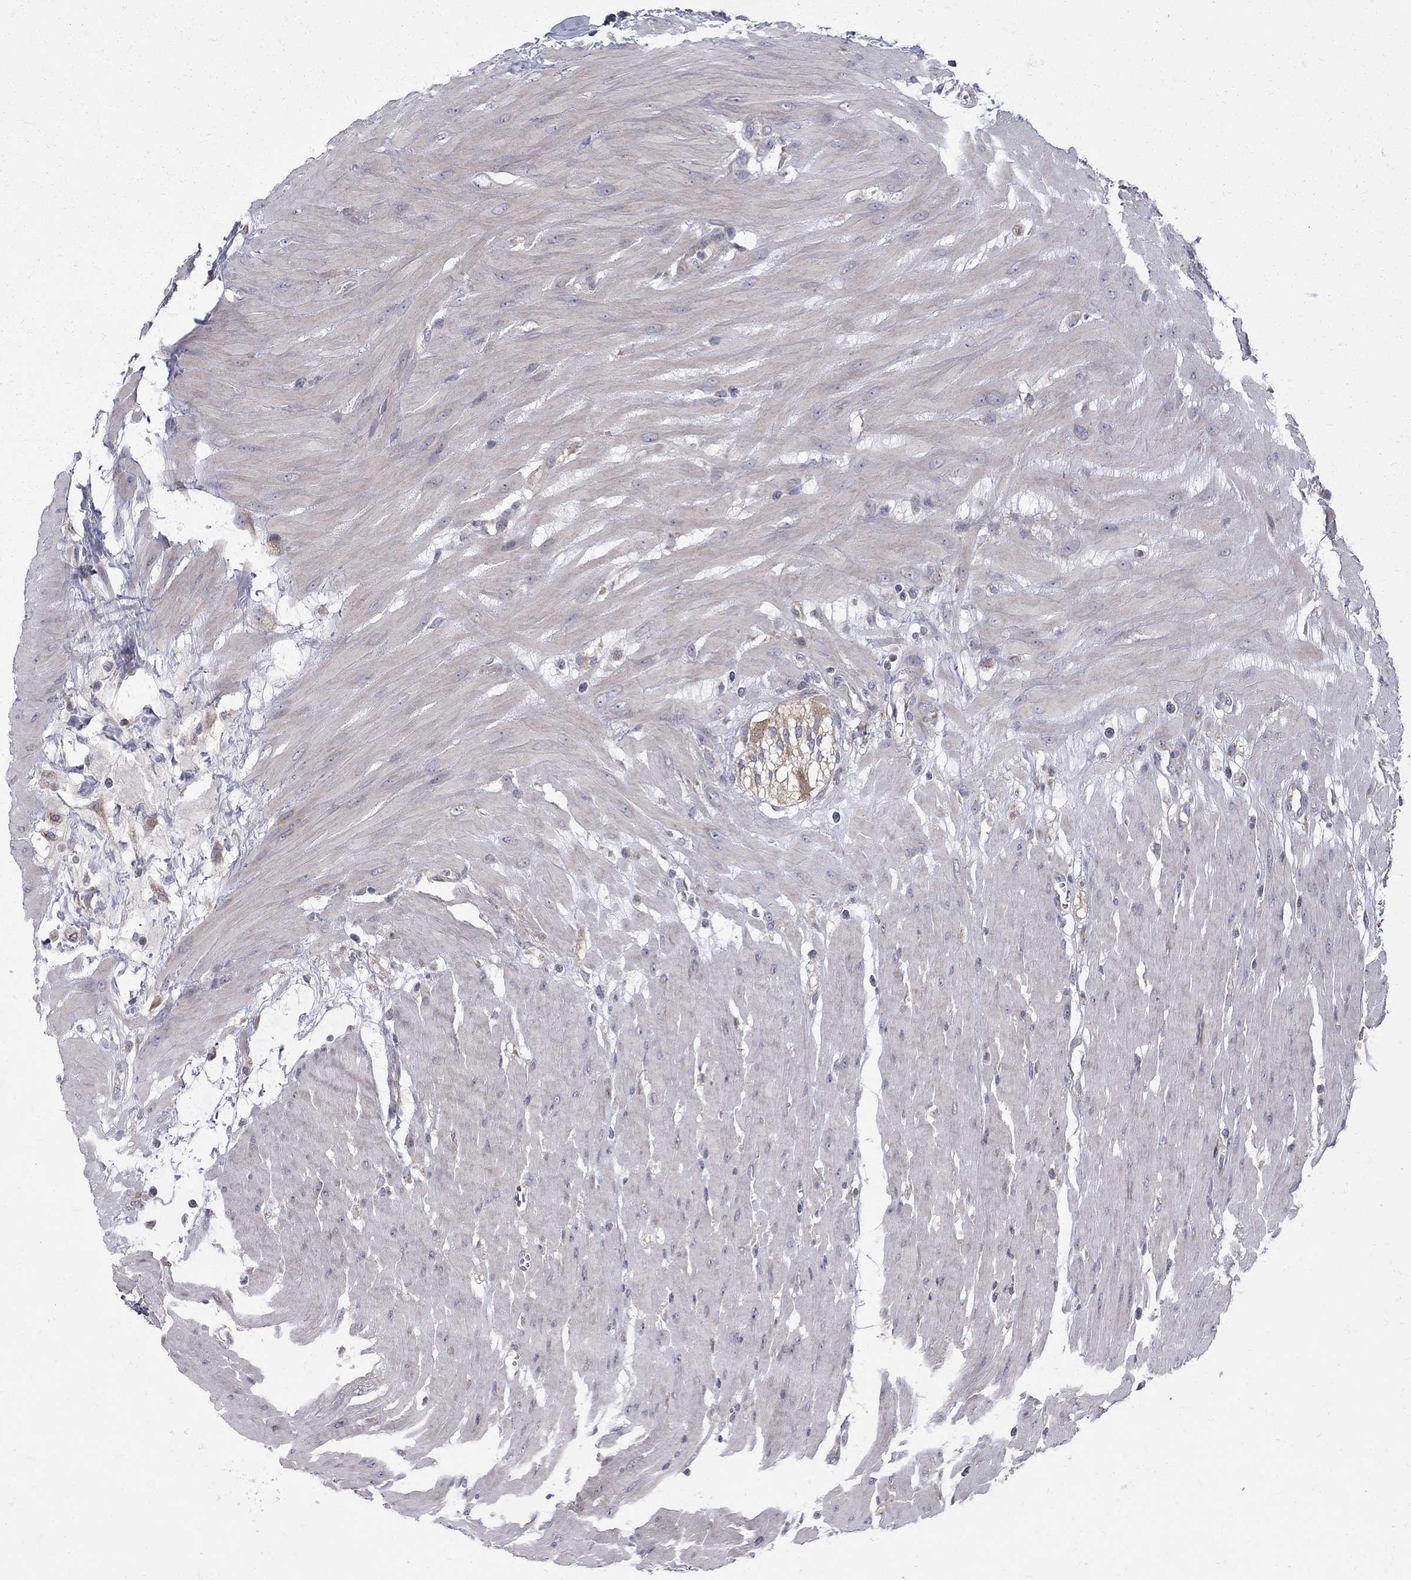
{"staining": {"intensity": "negative", "quantity": "none", "location": "none"}, "tissue": "colon", "cell_type": "Endothelial cells", "image_type": "normal", "snomed": [{"axis": "morphology", "description": "Normal tissue, NOS"}, {"axis": "morphology", "description": "Adenocarcinoma, NOS"}, {"axis": "topography", "description": "Colon"}], "caption": "Micrograph shows no significant protein positivity in endothelial cells of normal colon.", "gene": "SH2B1", "patient": {"sex": "male", "age": 65}}